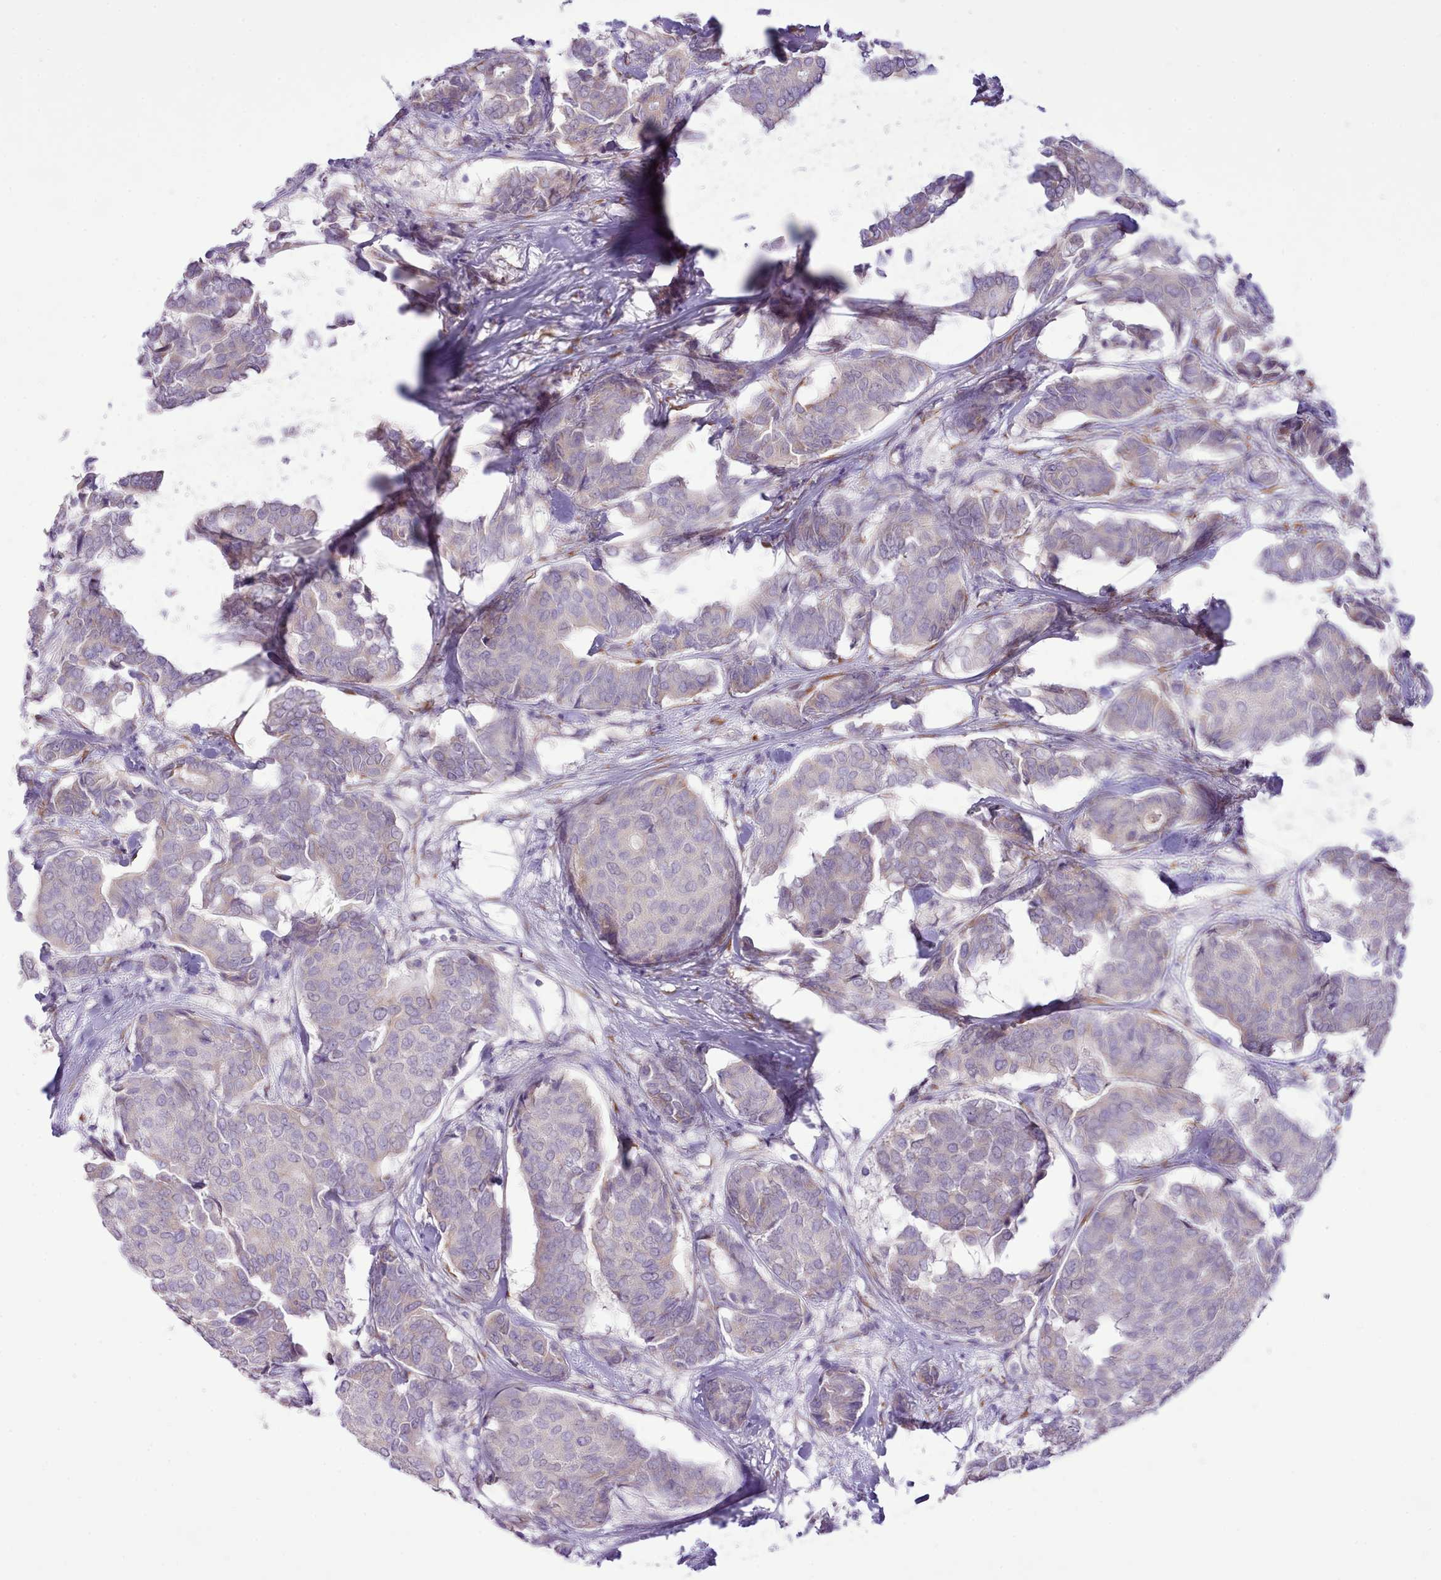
{"staining": {"intensity": "negative", "quantity": "none", "location": "none"}, "tissue": "breast cancer", "cell_type": "Tumor cells", "image_type": "cancer", "snomed": [{"axis": "morphology", "description": "Duct carcinoma"}, {"axis": "topography", "description": "Breast"}], "caption": "Tumor cells show no significant positivity in breast cancer. (Brightfield microscopy of DAB (3,3'-diaminobenzidine) immunohistochemistry (IHC) at high magnification).", "gene": "CCL1", "patient": {"sex": "female", "age": 75}}